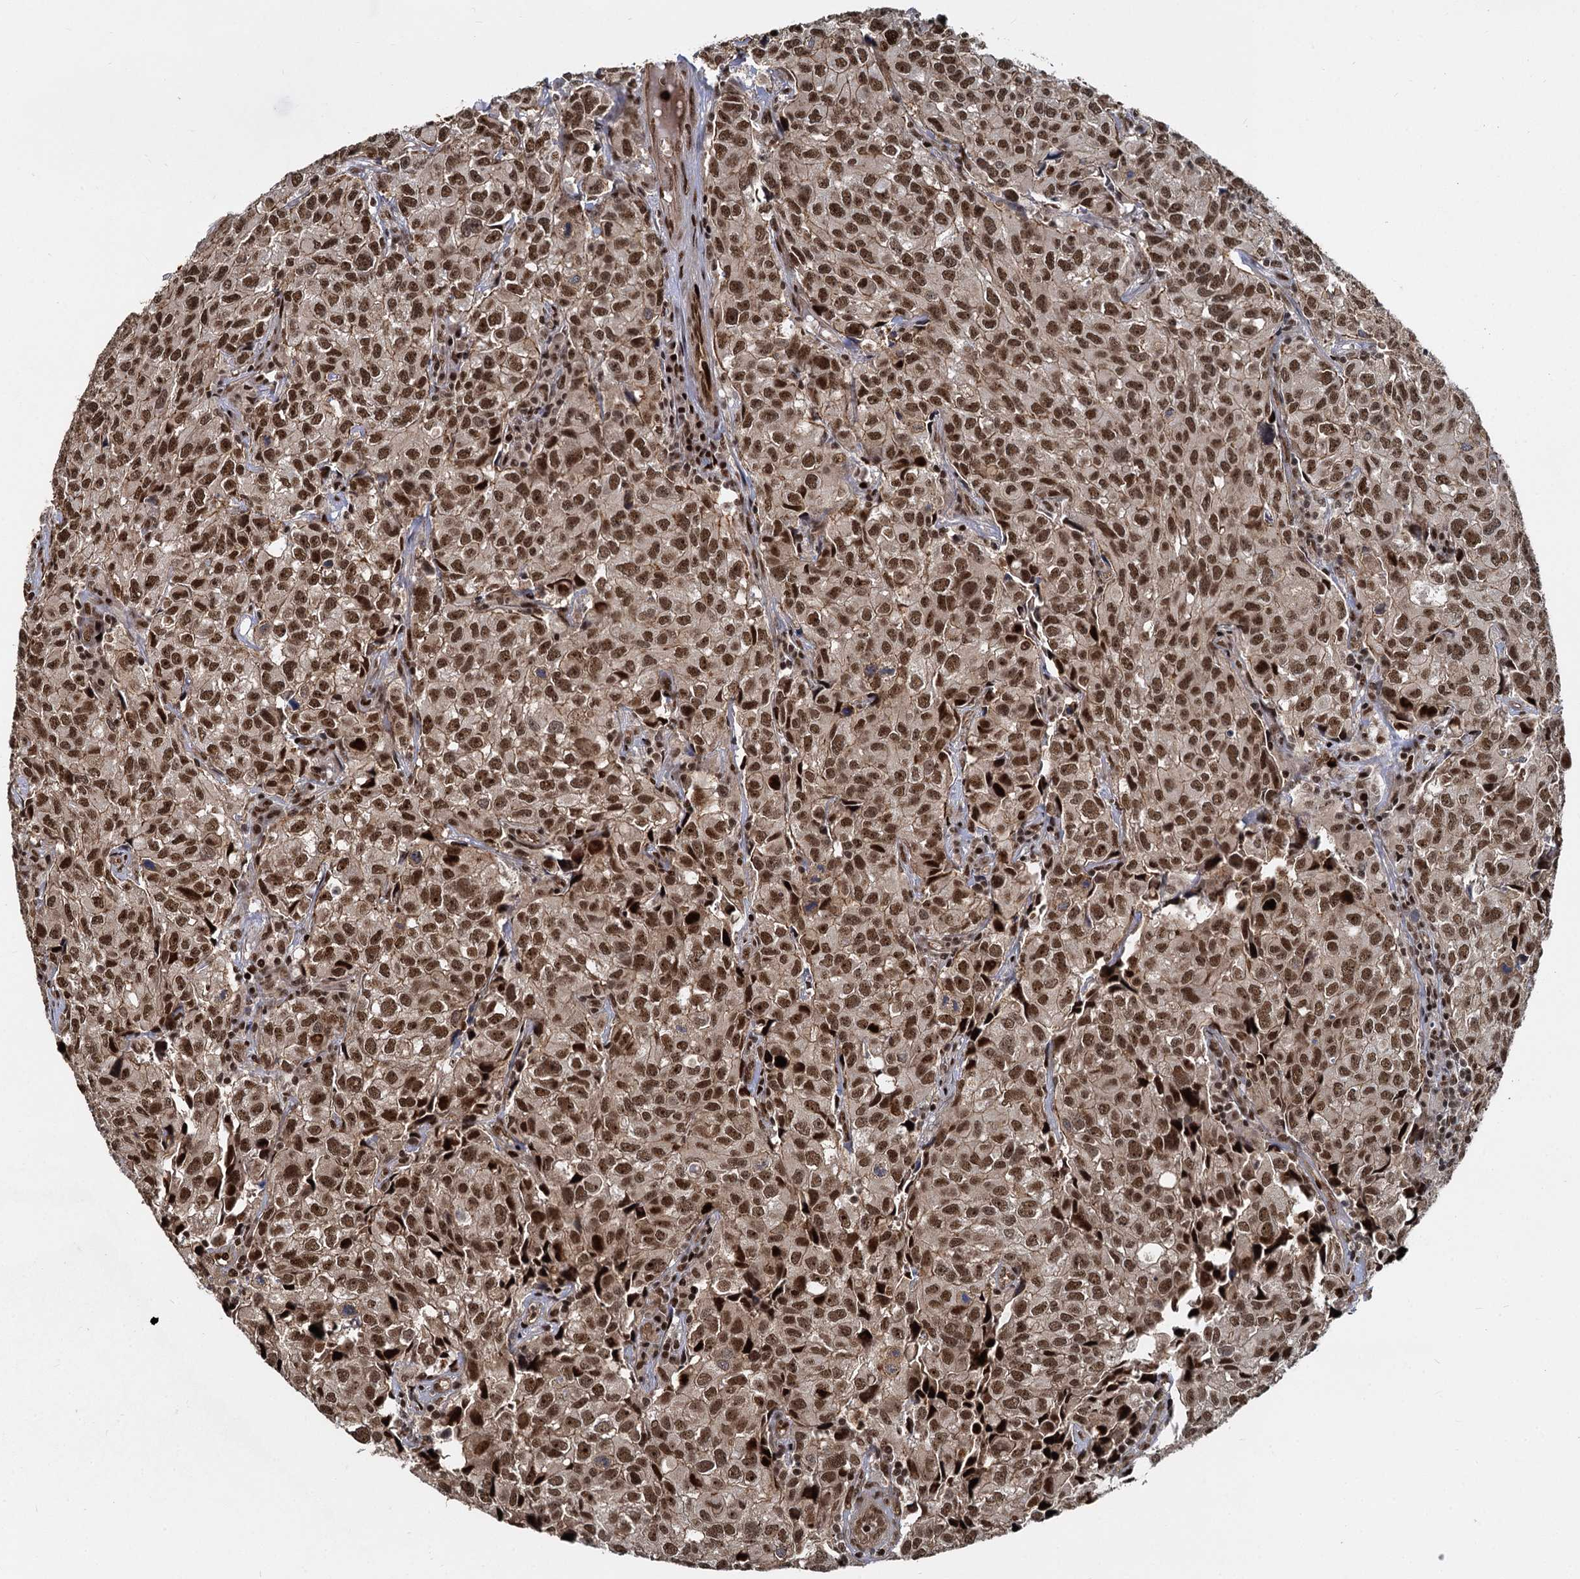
{"staining": {"intensity": "moderate", "quantity": ">75%", "location": "nuclear"}, "tissue": "urothelial cancer", "cell_type": "Tumor cells", "image_type": "cancer", "snomed": [{"axis": "morphology", "description": "Urothelial carcinoma, High grade"}, {"axis": "topography", "description": "Urinary bladder"}], "caption": "High-grade urothelial carcinoma was stained to show a protein in brown. There is medium levels of moderate nuclear staining in approximately >75% of tumor cells. The staining was performed using DAB, with brown indicating positive protein expression. Nuclei are stained blue with hematoxylin.", "gene": "ANKRD49", "patient": {"sex": "female", "age": 75}}